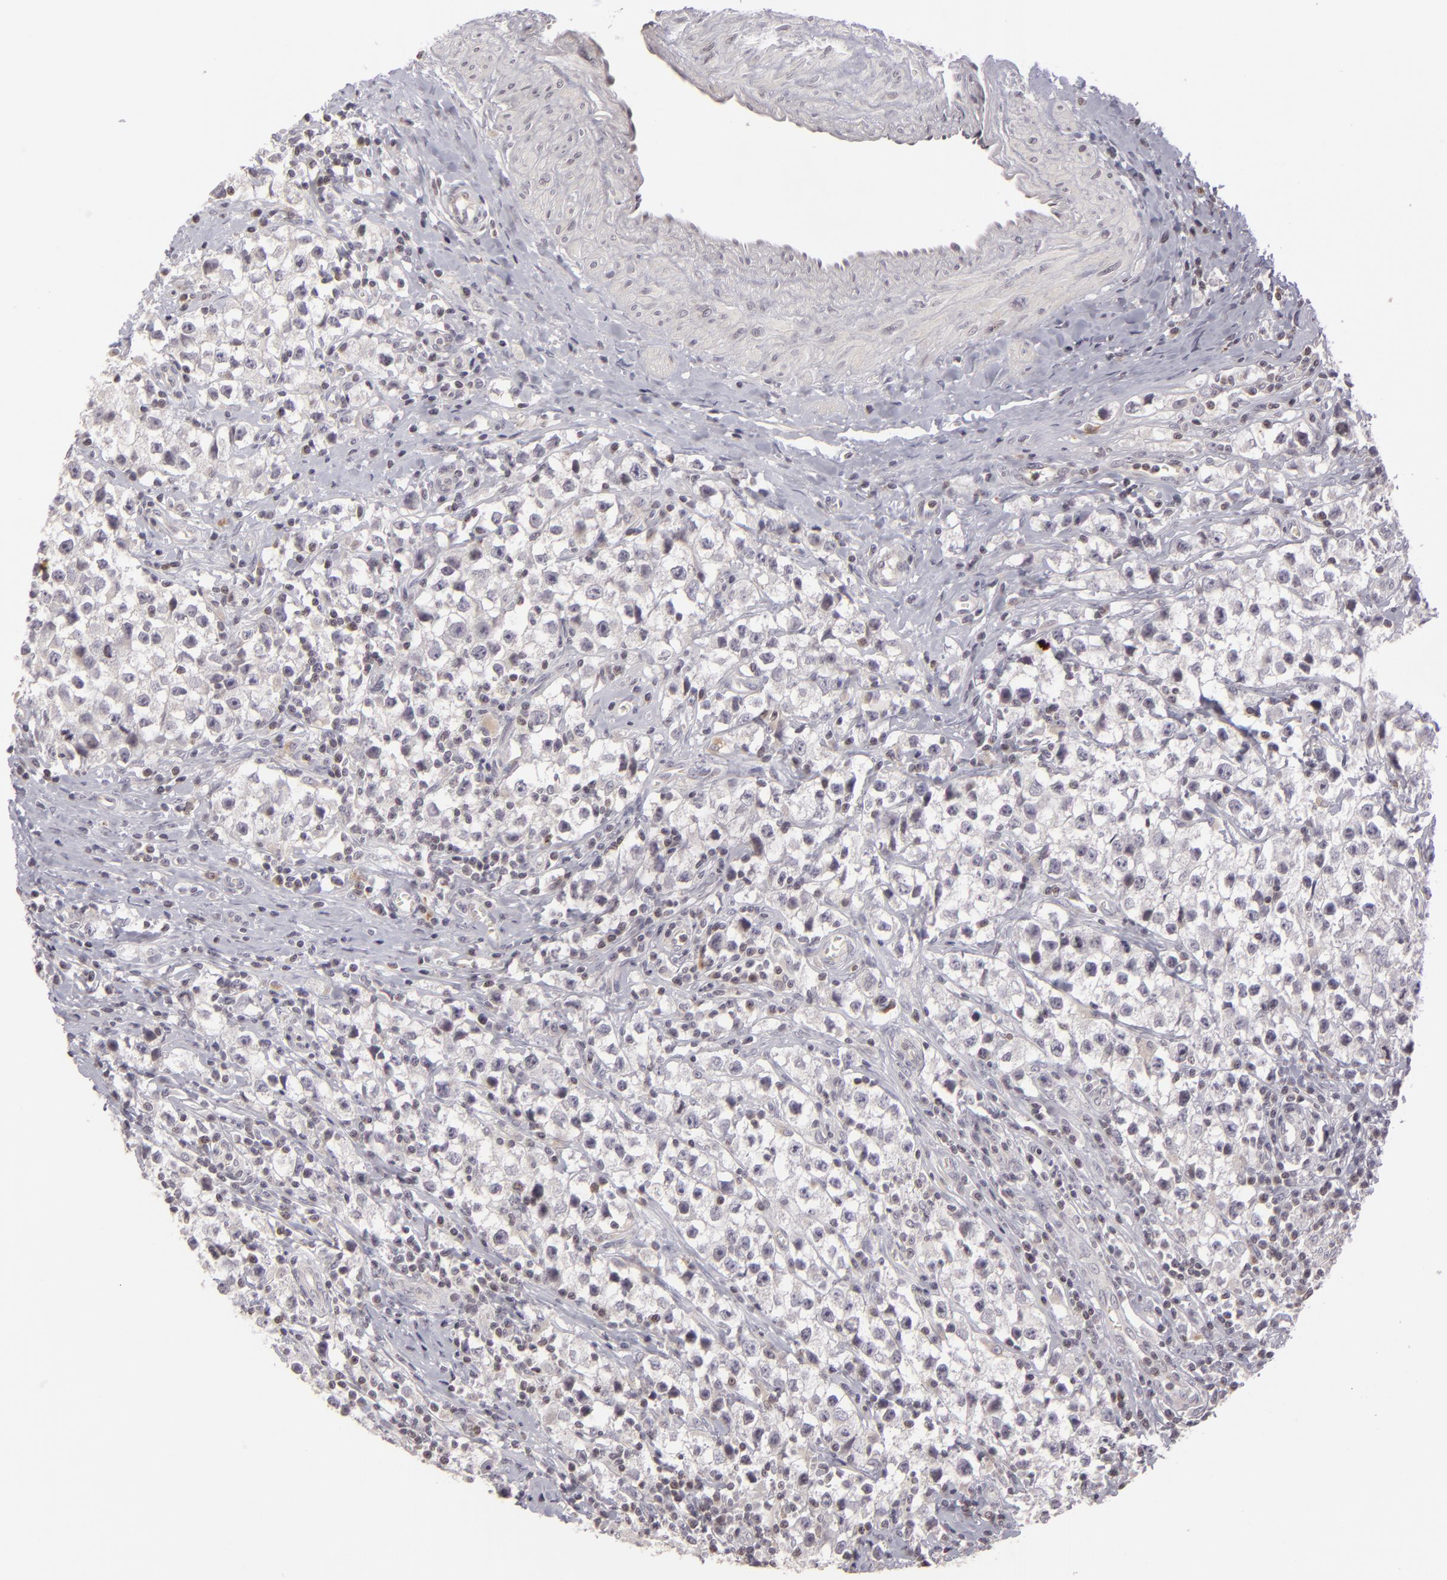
{"staining": {"intensity": "negative", "quantity": "none", "location": "none"}, "tissue": "testis cancer", "cell_type": "Tumor cells", "image_type": "cancer", "snomed": [{"axis": "morphology", "description": "Seminoma, NOS"}, {"axis": "topography", "description": "Testis"}], "caption": "Immunohistochemical staining of seminoma (testis) reveals no significant expression in tumor cells. (Brightfield microscopy of DAB (3,3'-diaminobenzidine) immunohistochemistry at high magnification).", "gene": "AKAP6", "patient": {"sex": "male", "age": 35}}